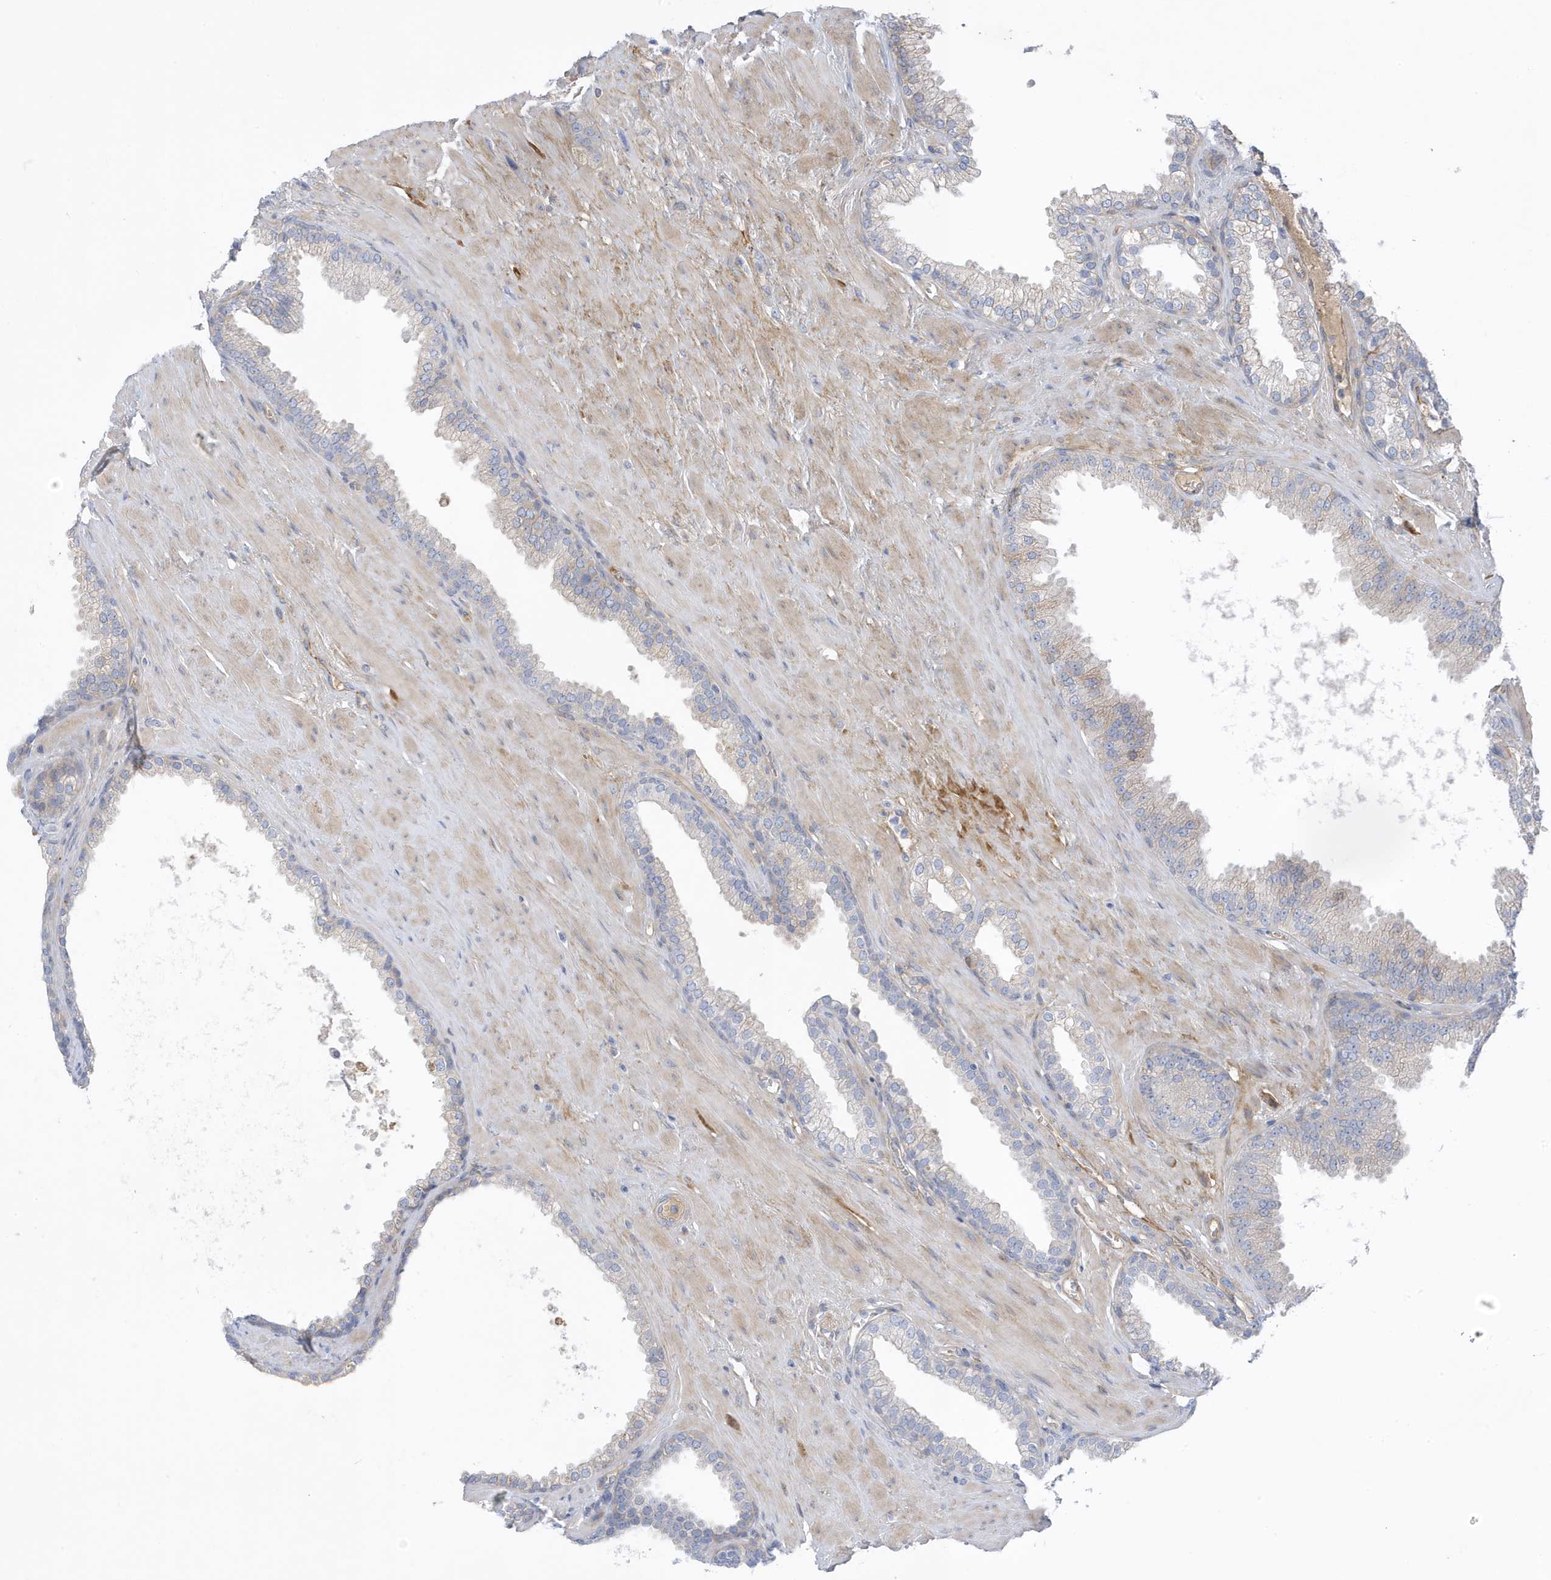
{"staining": {"intensity": "weak", "quantity": "25%-75%", "location": "cytoplasmic/membranous"}, "tissue": "prostate cancer", "cell_type": "Tumor cells", "image_type": "cancer", "snomed": [{"axis": "morphology", "description": "Adenocarcinoma, Low grade"}, {"axis": "topography", "description": "Prostate"}], "caption": "Immunohistochemical staining of human prostate cancer exhibits low levels of weak cytoplasmic/membranous expression in about 25%-75% of tumor cells.", "gene": "ATP13A5", "patient": {"sex": "male", "age": 62}}